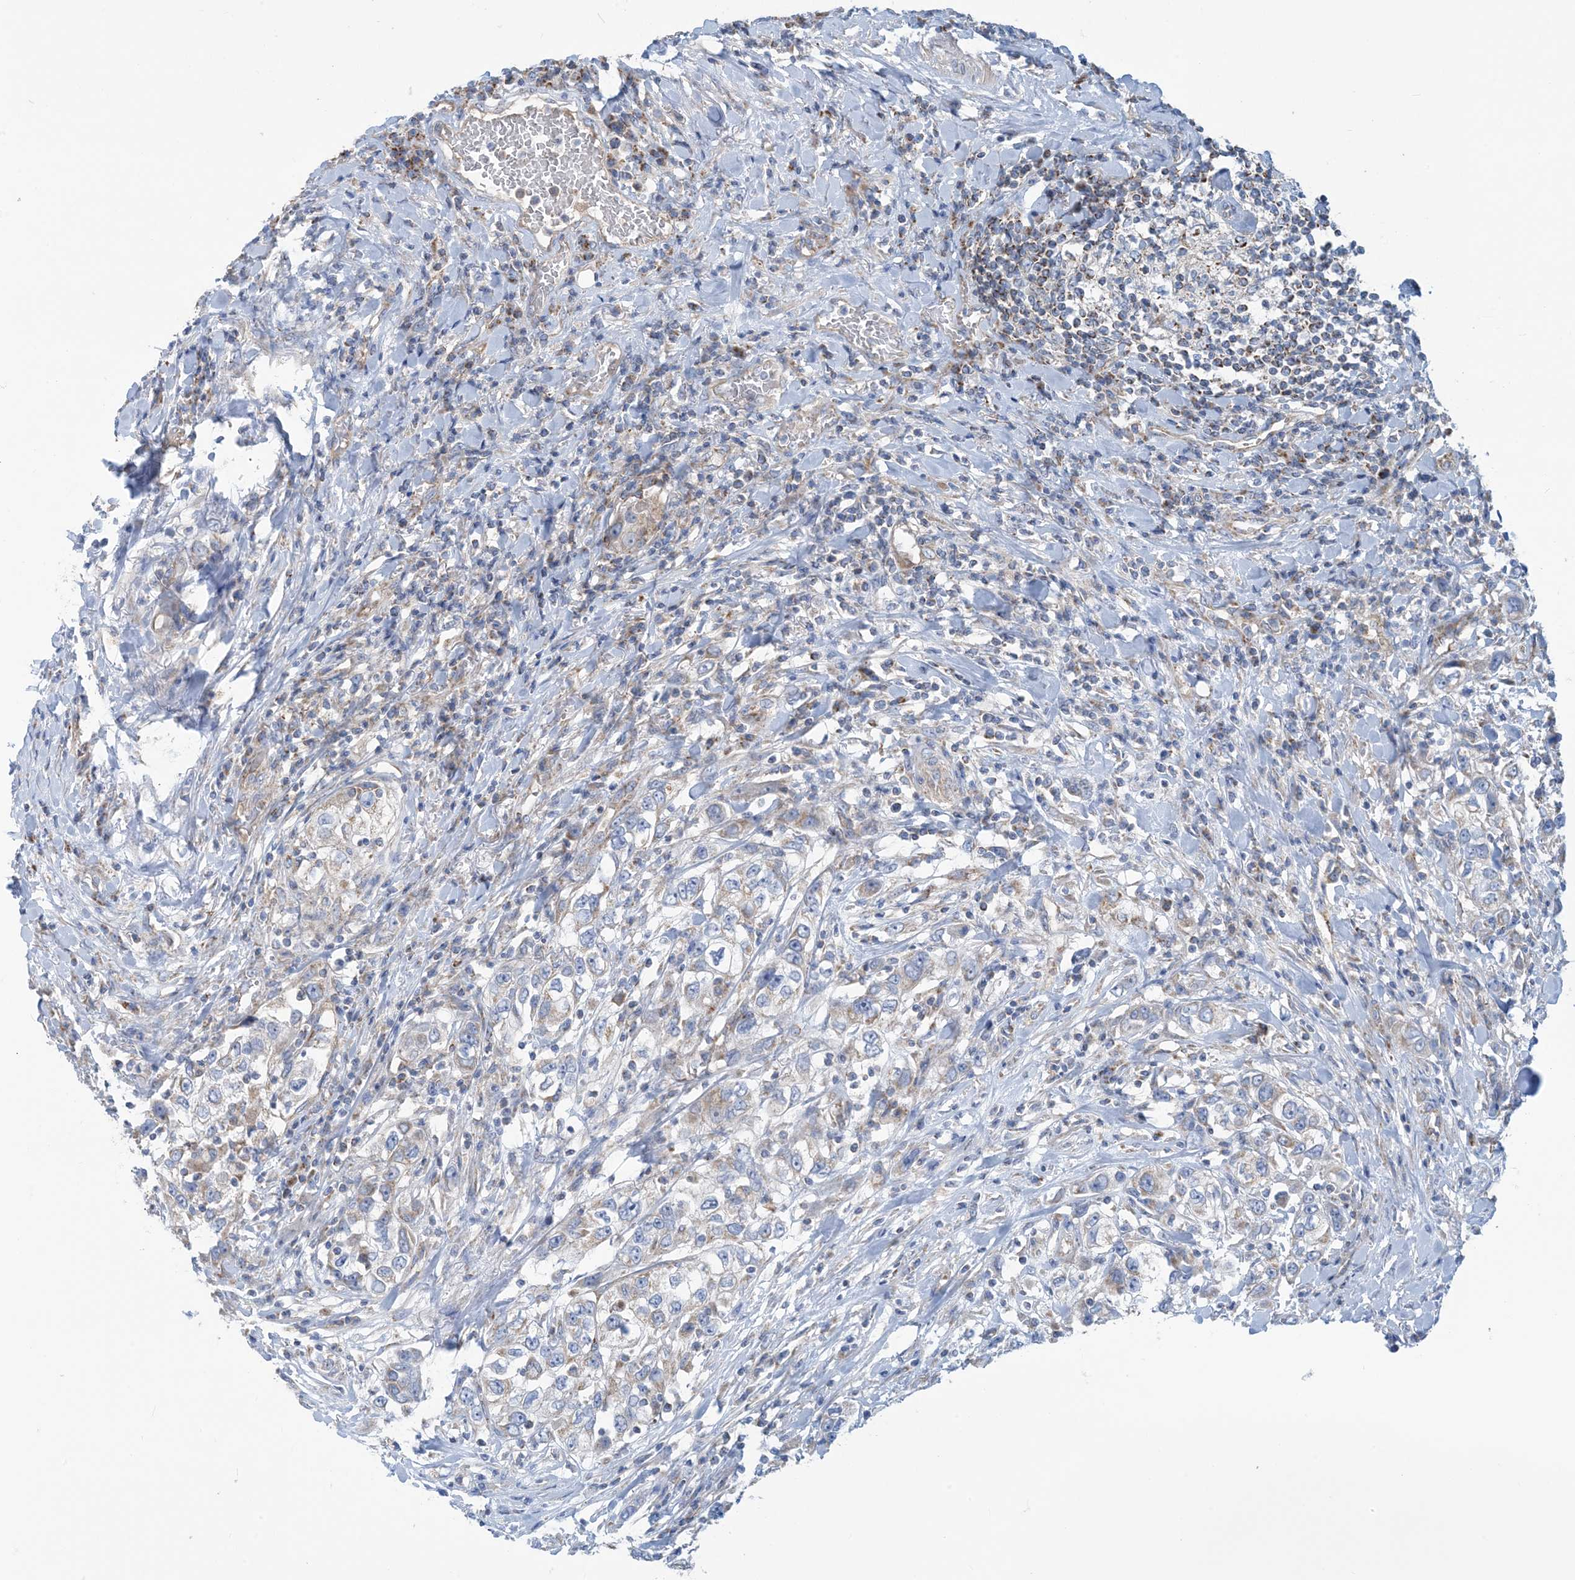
{"staining": {"intensity": "weak", "quantity": ">75%", "location": "cytoplasmic/membranous"}, "tissue": "urothelial cancer", "cell_type": "Tumor cells", "image_type": "cancer", "snomed": [{"axis": "morphology", "description": "Urothelial carcinoma, High grade"}, {"axis": "topography", "description": "Urinary bladder"}], "caption": "Immunohistochemistry (IHC) of urothelial cancer reveals low levels of weak cytoplasmic/membranous expression in about >75% of tumor cells. The staining is performed using DAB brown chromogen to label protein expression. The nuclei are counter-stained blue using hematoxylin.", "gene": "PHOSPHO2", "patient": {"sex": "female", "age": 80}}